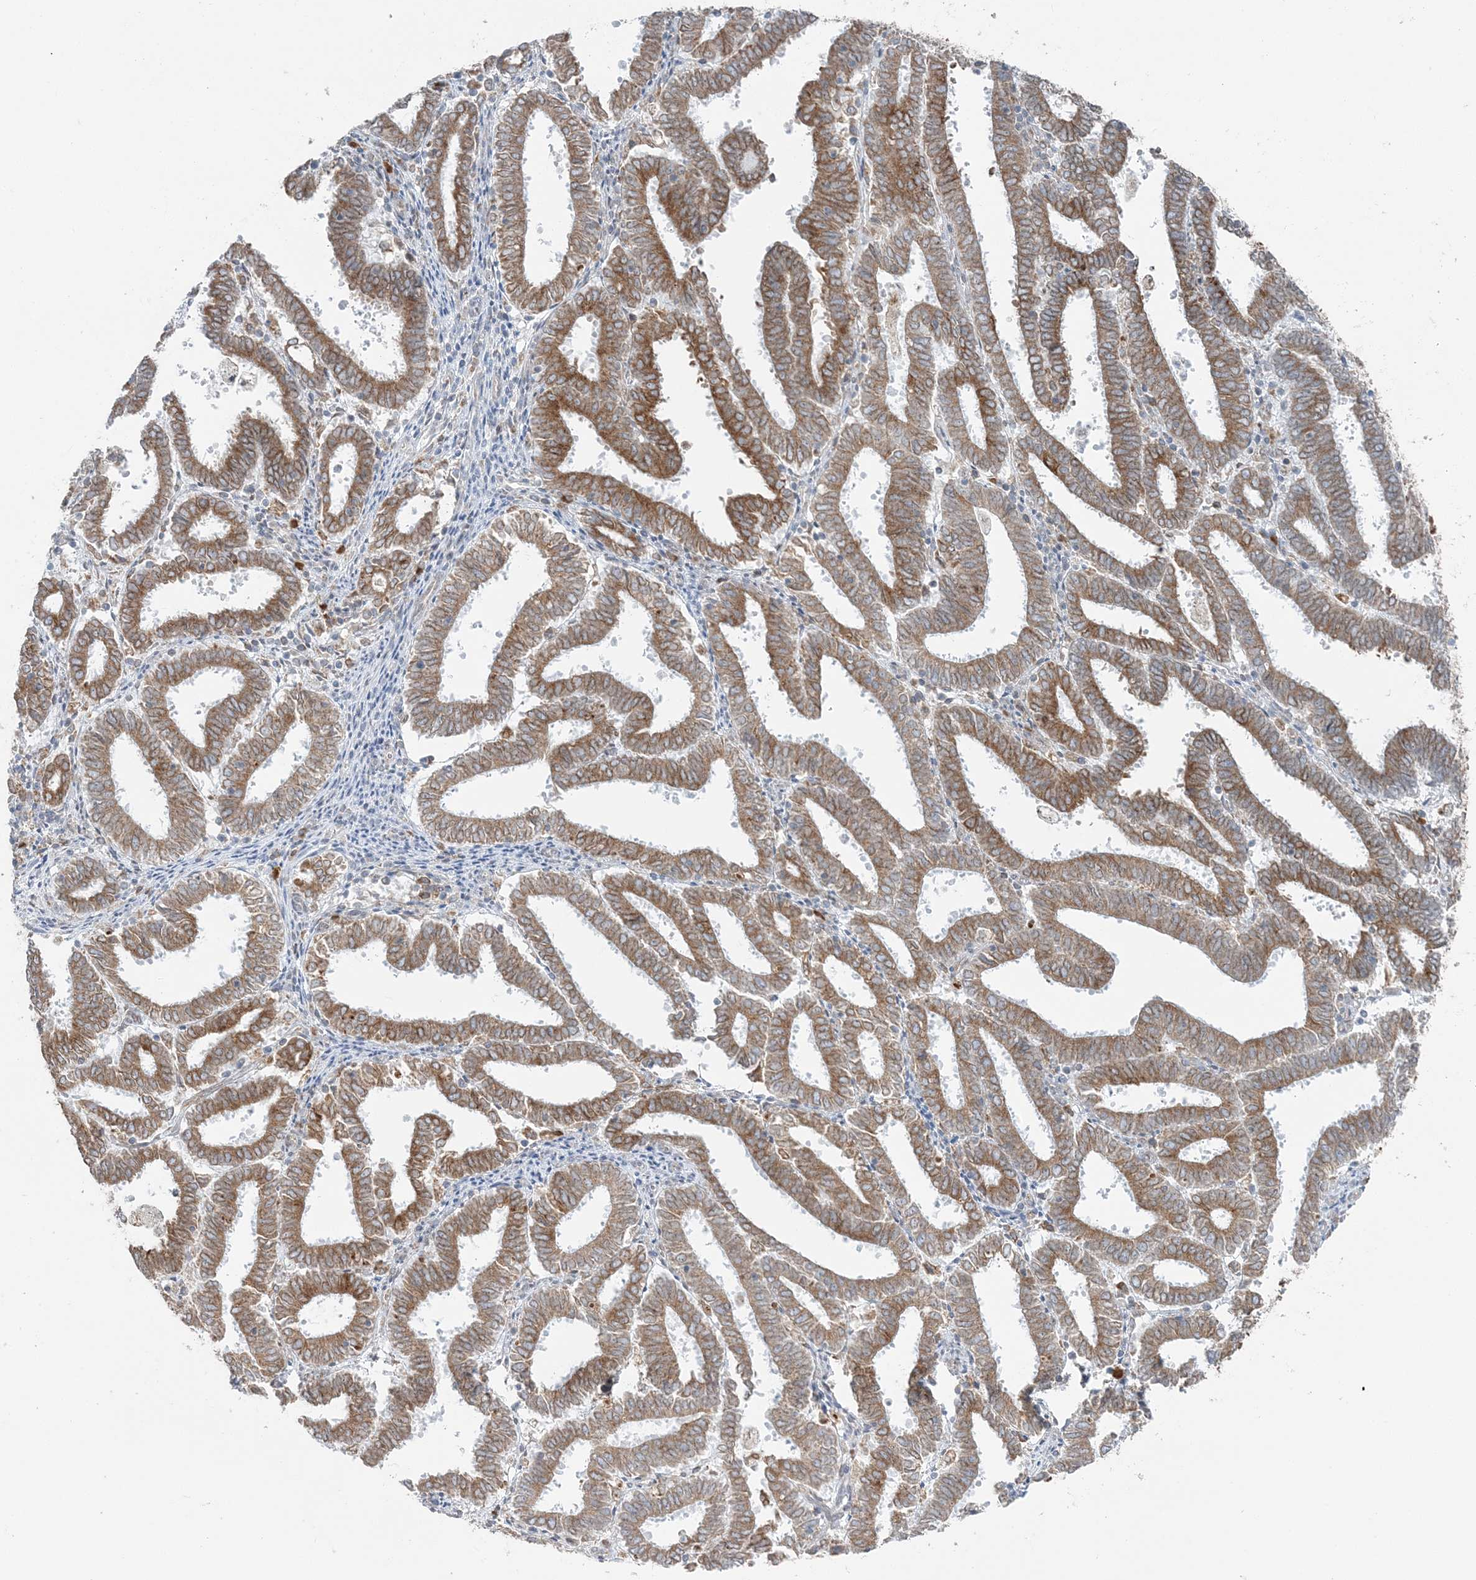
{"staining": {"intensity": "moderate", "quantity": ">75%", "location": "cytoplasmic/membranous"}, "tissue": "endometrial cancer", "cell_type": "Tumor cells", "image_type": "cancer", "snomed": [{"axis": "morphology", "description": "Adenocarcinoma, NOS"}, {"axis": "topography", "description": "Uterus"}], "caption": "Endometrial adenocarcinoma stained with a brown dye displays moderate cytoplasmic/membranous positive positivity in about >75% of tumor cells.", "gene": "TMED10", "patient": {"sex": "female", "age": 83}}